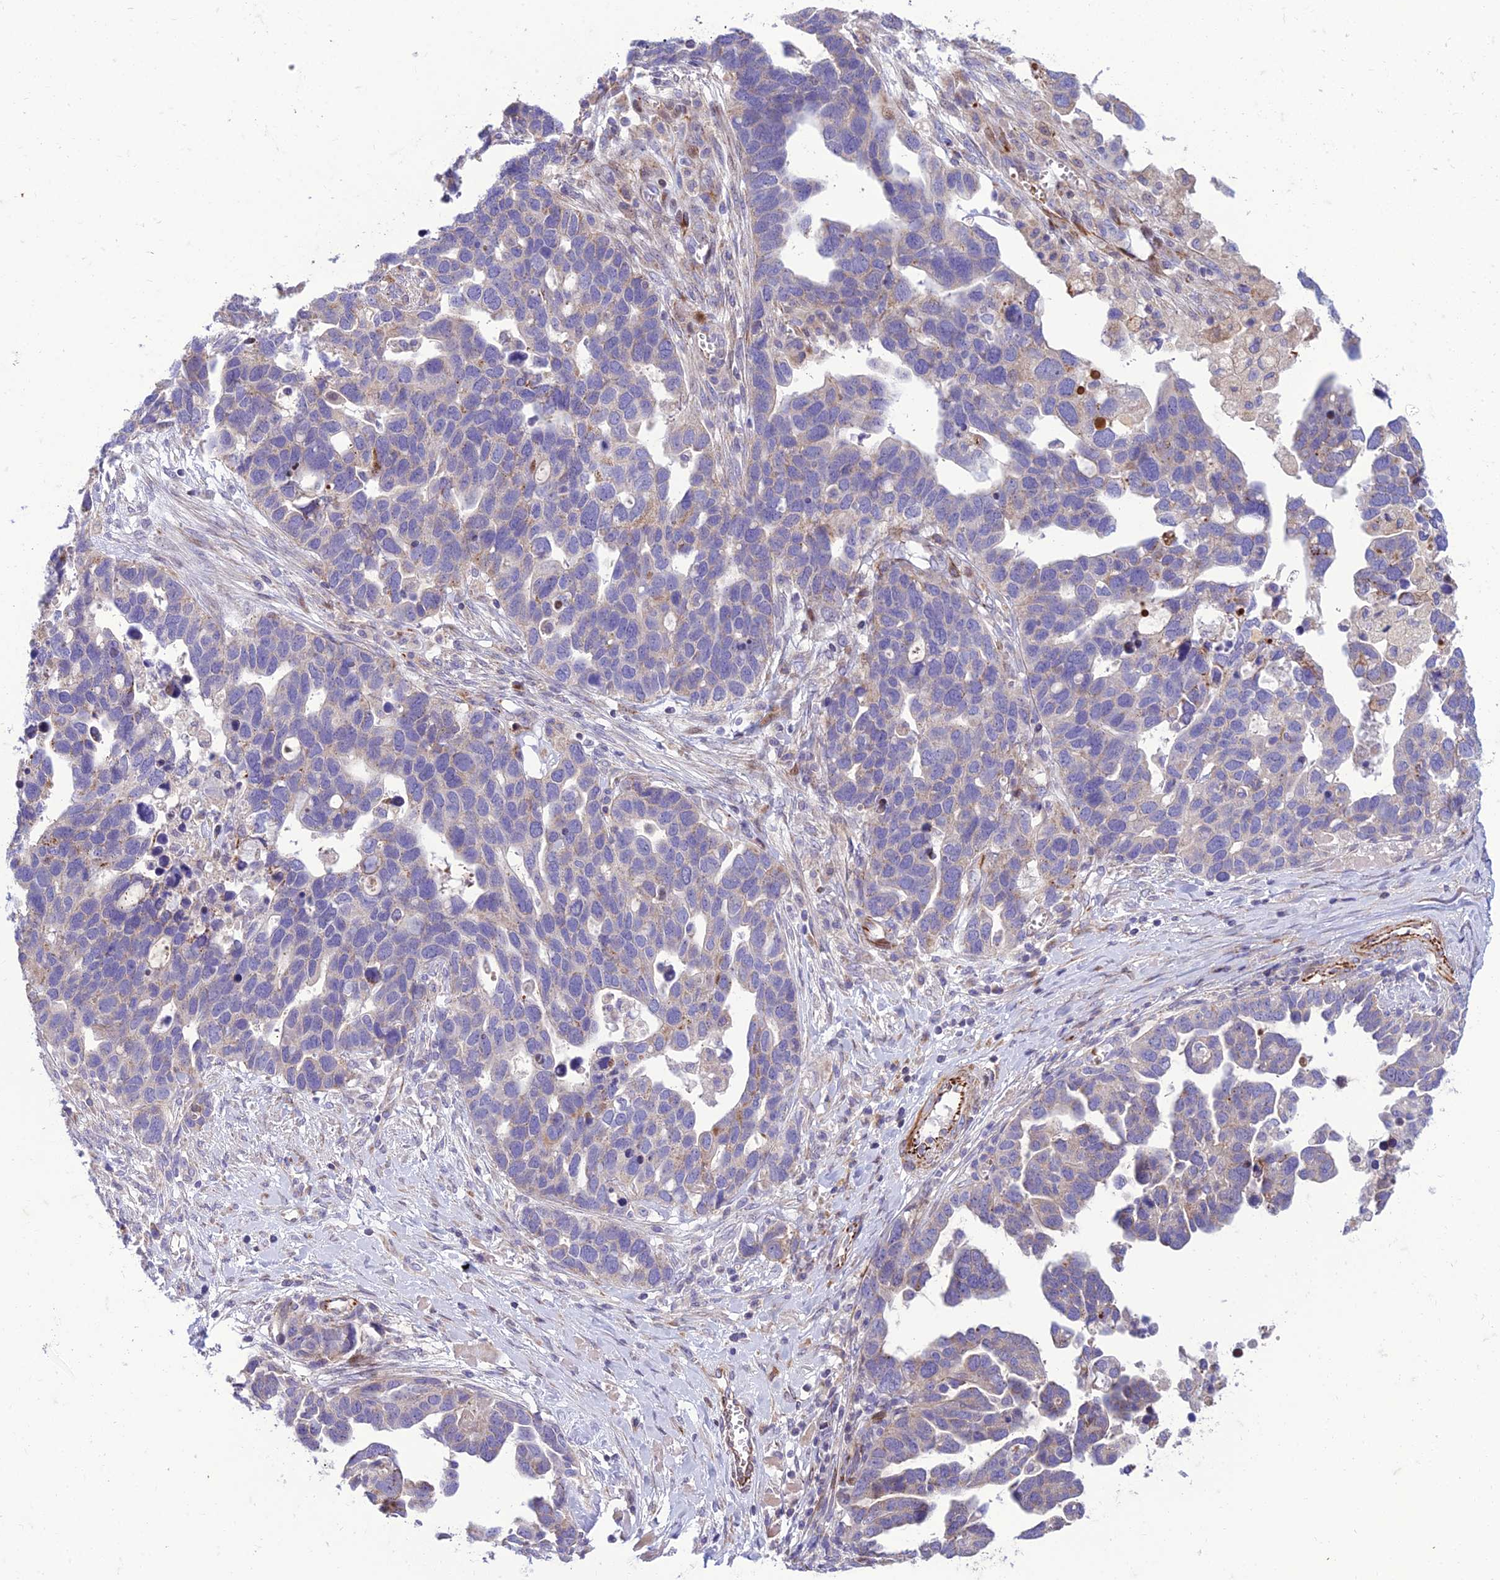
{"staining": {"intensity": "negative", "quantity": "none", "location": "none"}, "tissue": "ovarian cancer", "cell_type": "Tumor cells", "image_type": "cancer", "snomed": [{"axis": "morphology", "description": "Cystadenocarcinoma, serous, NOS"}, {"axis": "topography", "description": "Ovary"}], "caption": "DAB immunohistochemical staining of human ovarian serous cystadenocarcinoma reveals no significant expression in tumor cells. (Immunohistochemistry (ihc), brightfield microscopy, high magnification).", "gene": "SEL1L3", "patient": {"sex": "female", "age": 54}}